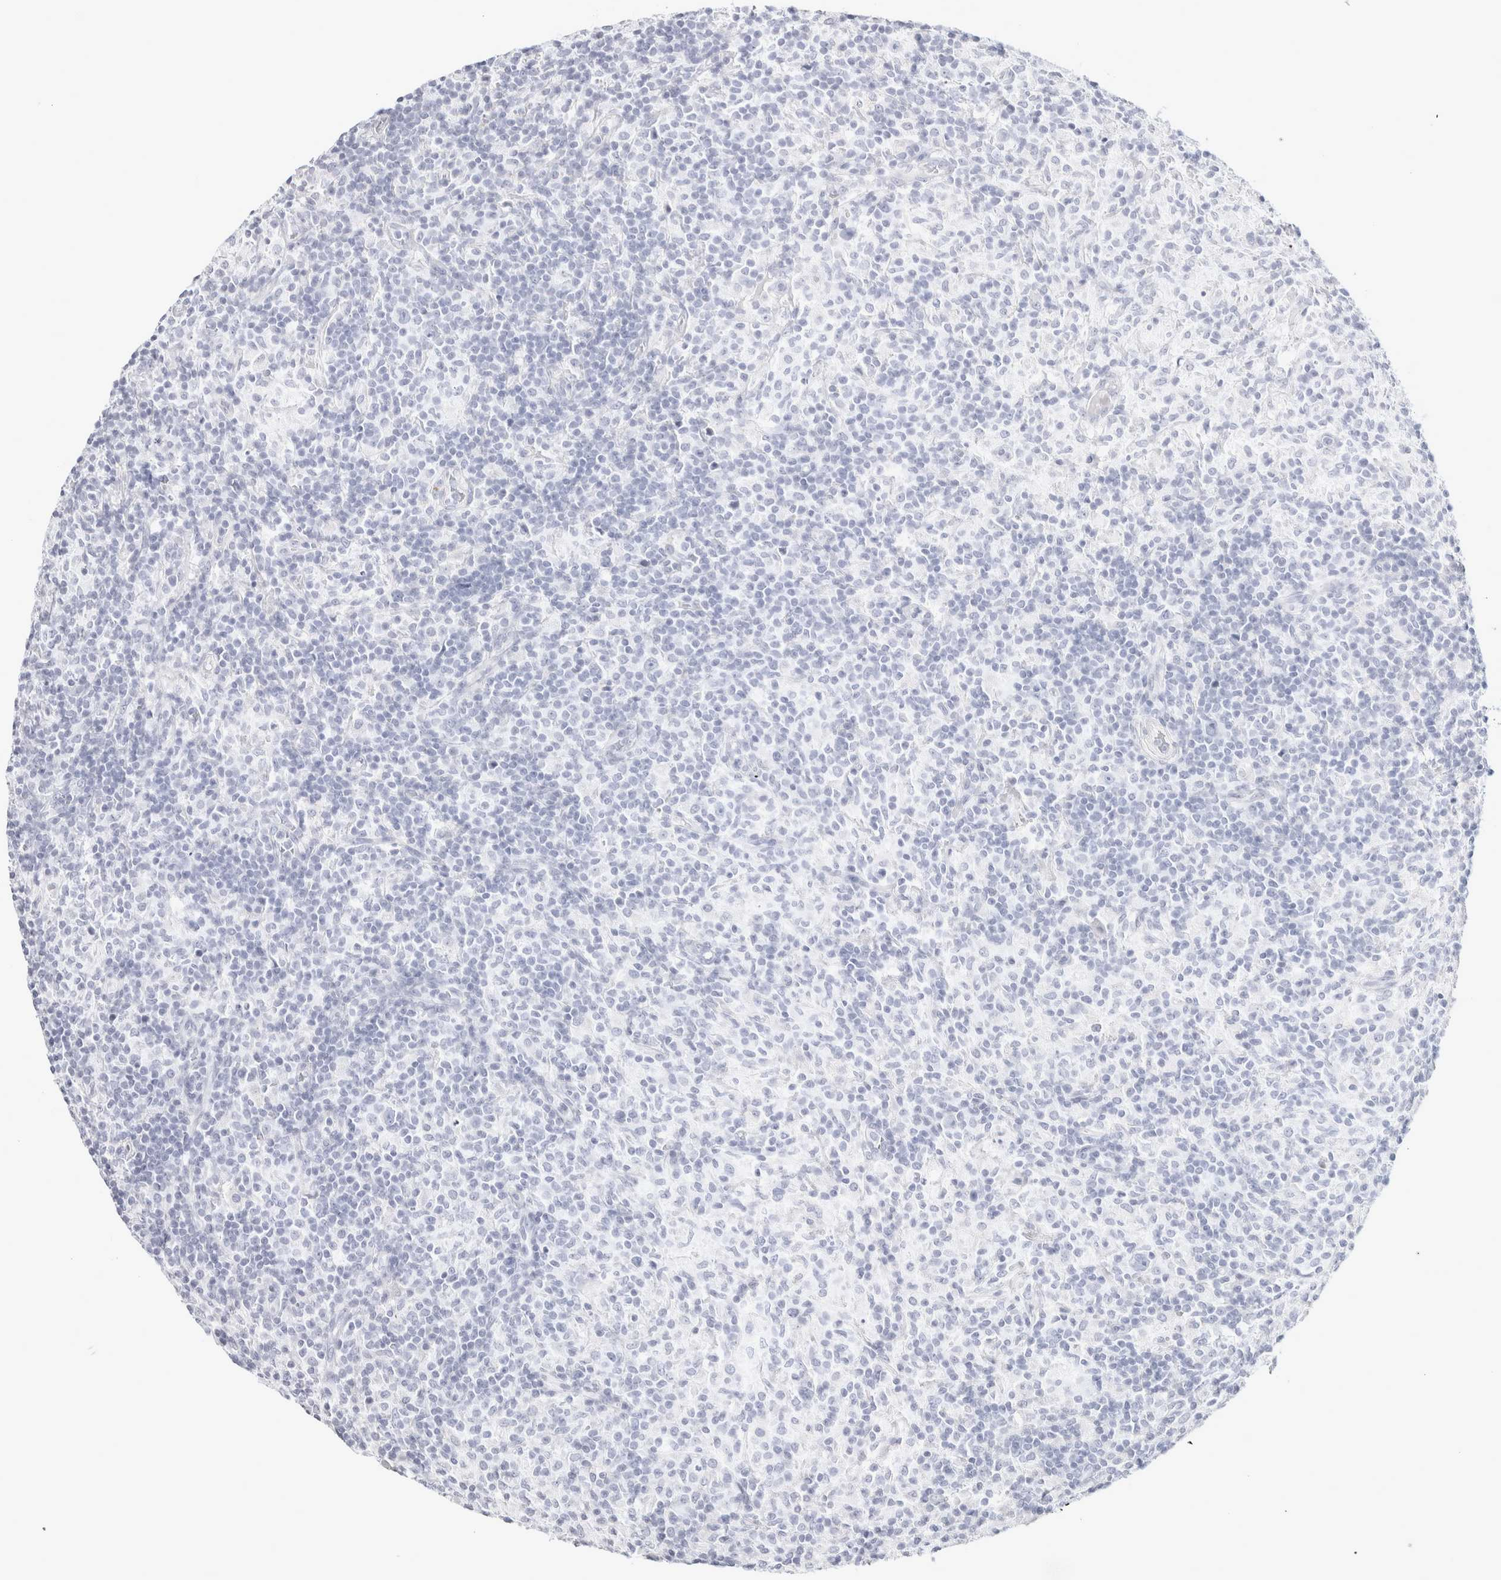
{"staining": {"intensity": "negative", "quantity": "none", "location": "none"}, "tissue": "lymphoma", "cell_type": "Tumor cells", "image_type": "cancer", "snomed": [{"axis": "morphology", "description": "Hodgkin's disease, NOS"}, {"axis": "topography", "description": "Lymph node"}], "caption": "IHC photomicrograph of human Hodgkin's disease stained for a protein (brown), which shows no expression in tumor cells.", "gene": "GARIN1A", "patient": {"sex": "male", "age": 70}}